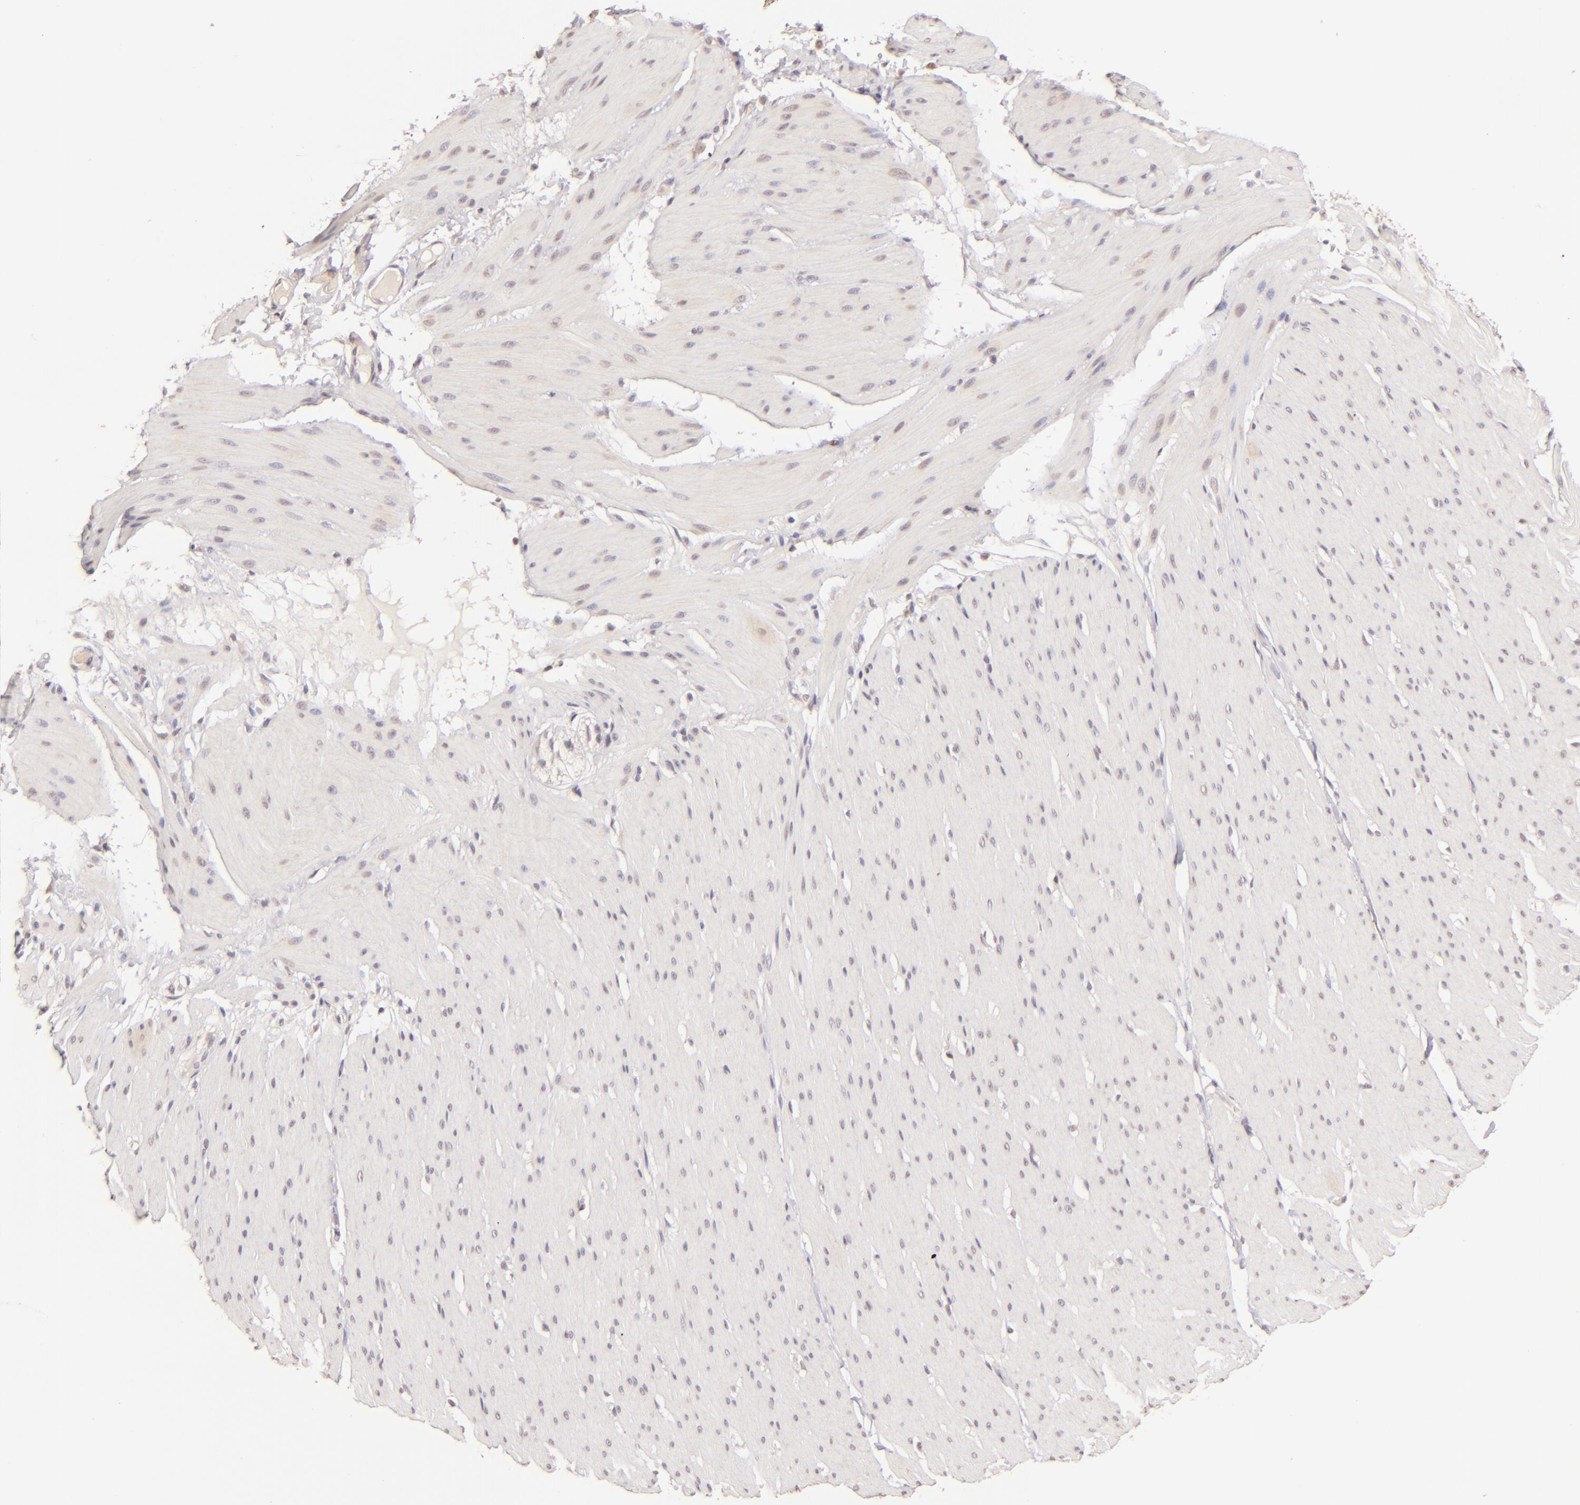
{"staining": {"intensity": "moderate", "quantity": ">75%", "location": "cytoplasmic/membranous"}, "tissue": "smooth muscle", "cell_type": "Smooth muscle cells", "image_type": "normal", "snomed": [{"axis": "morphology", "description": "Normal tissue, NOS"}, {"axis": "topography", "description": "Smooth muscle"}, {"axis": "topography", "description": "Colon"}], "caption": "Approximately >75% of smooth muscle cells in benign smooth muscle show moderate cytoplasmic/membranous protein expression as visualized by brown immunohistochemical staining.", "gene": "CLDN1", "patient": {"sex": "male", "age": 67}}